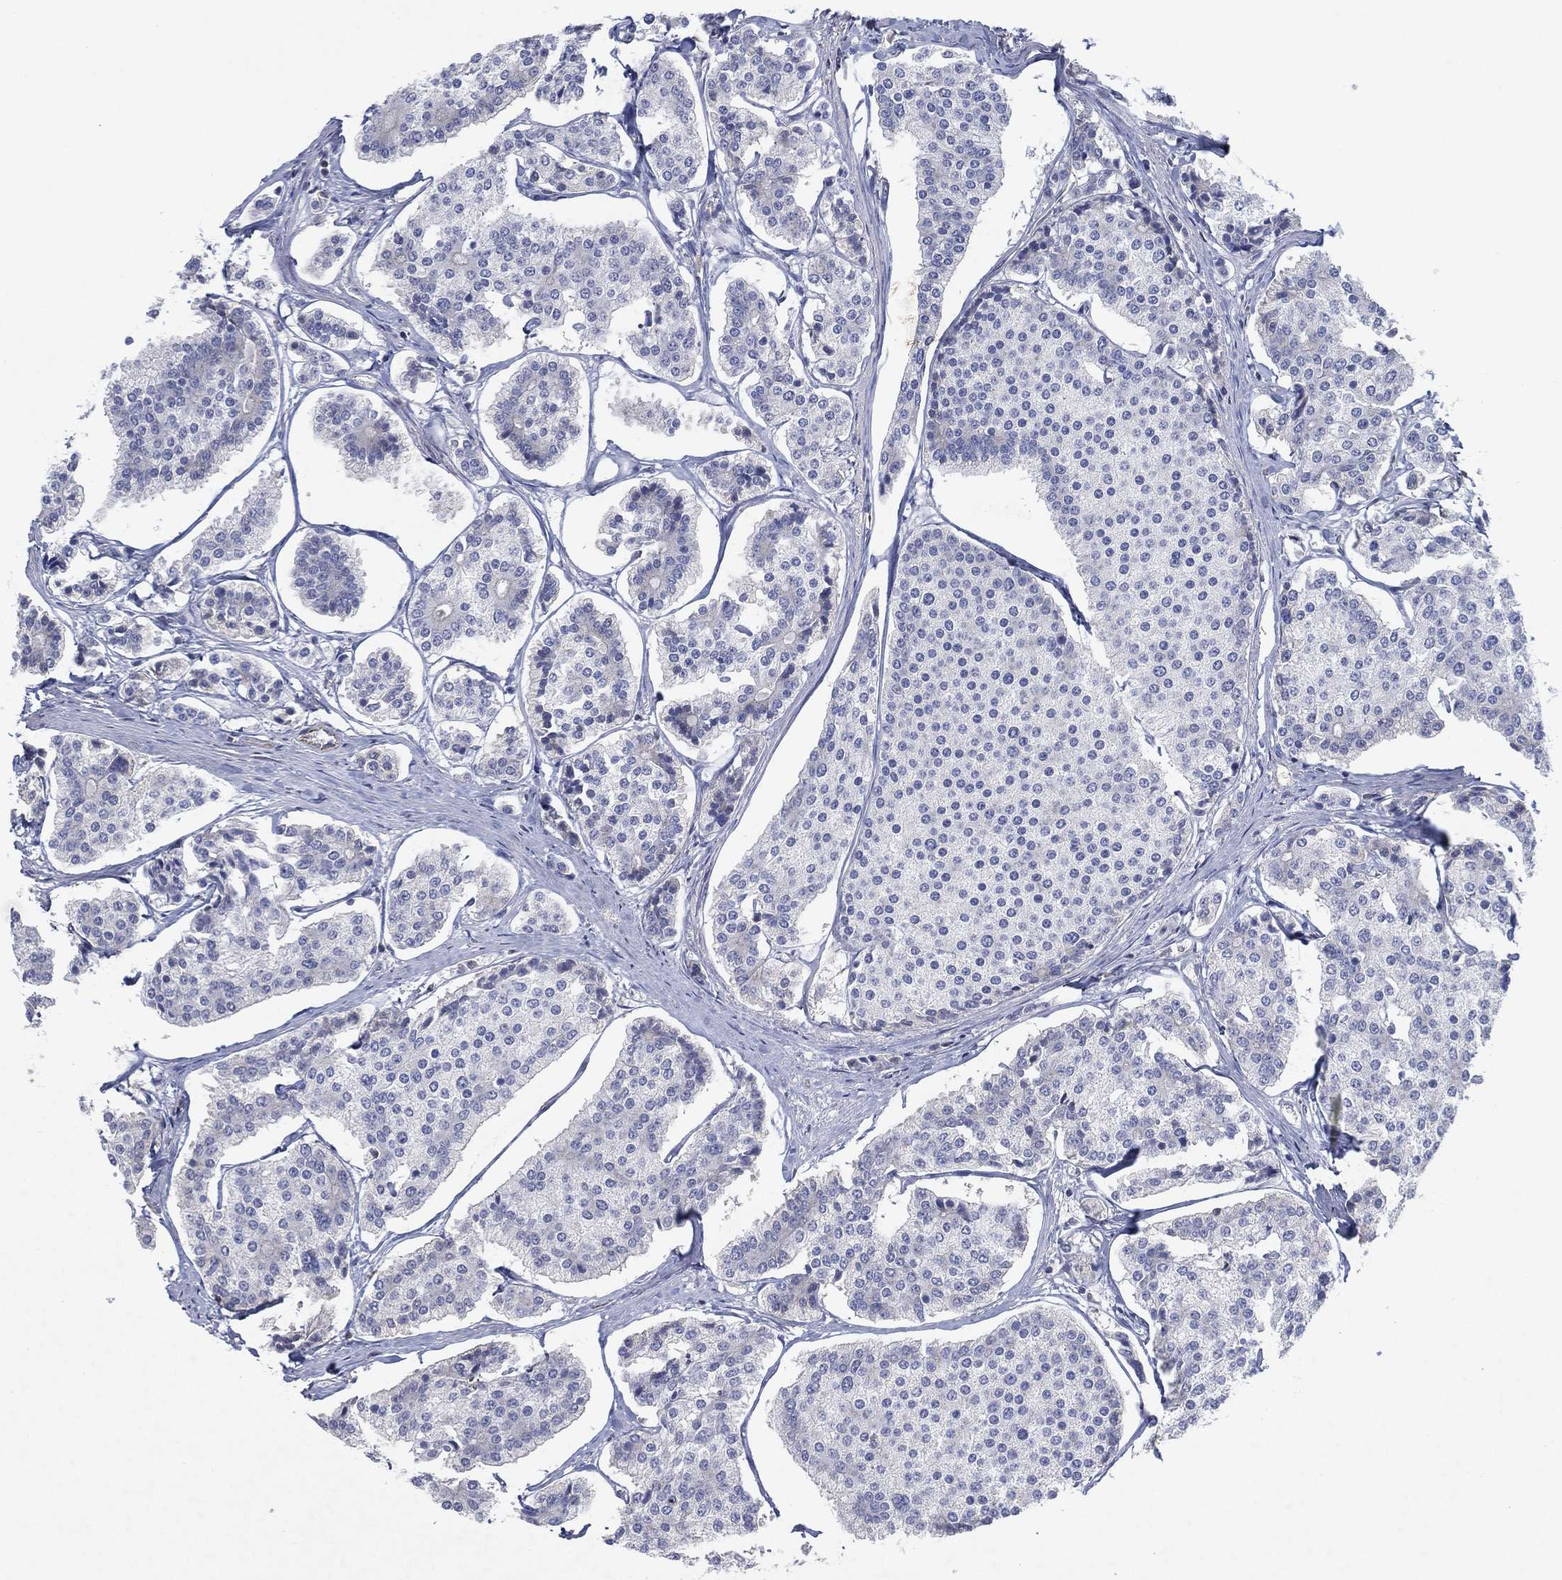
{"staining": {"intensity": "negative", "quantity": "none", "location": "none"}, "tissue": "carcinoid", "cell_type": "Tumor cells", "image_type": "cancer", "snomed": [{"axis": "morphology", "description": "Carcinoid, malignant, NOS"}, {"axis": "topography", "description": "Small intestine"}], "caption": "This histopathology image is of malignant carcinoid stained with immunohistochemistry (IHC) to label a protein in brown with the nuclei are counter-stained blue. There is no staining in tumor cells.", "gene": "FLI1", "patient": {"sex": "female", "age": 65}}